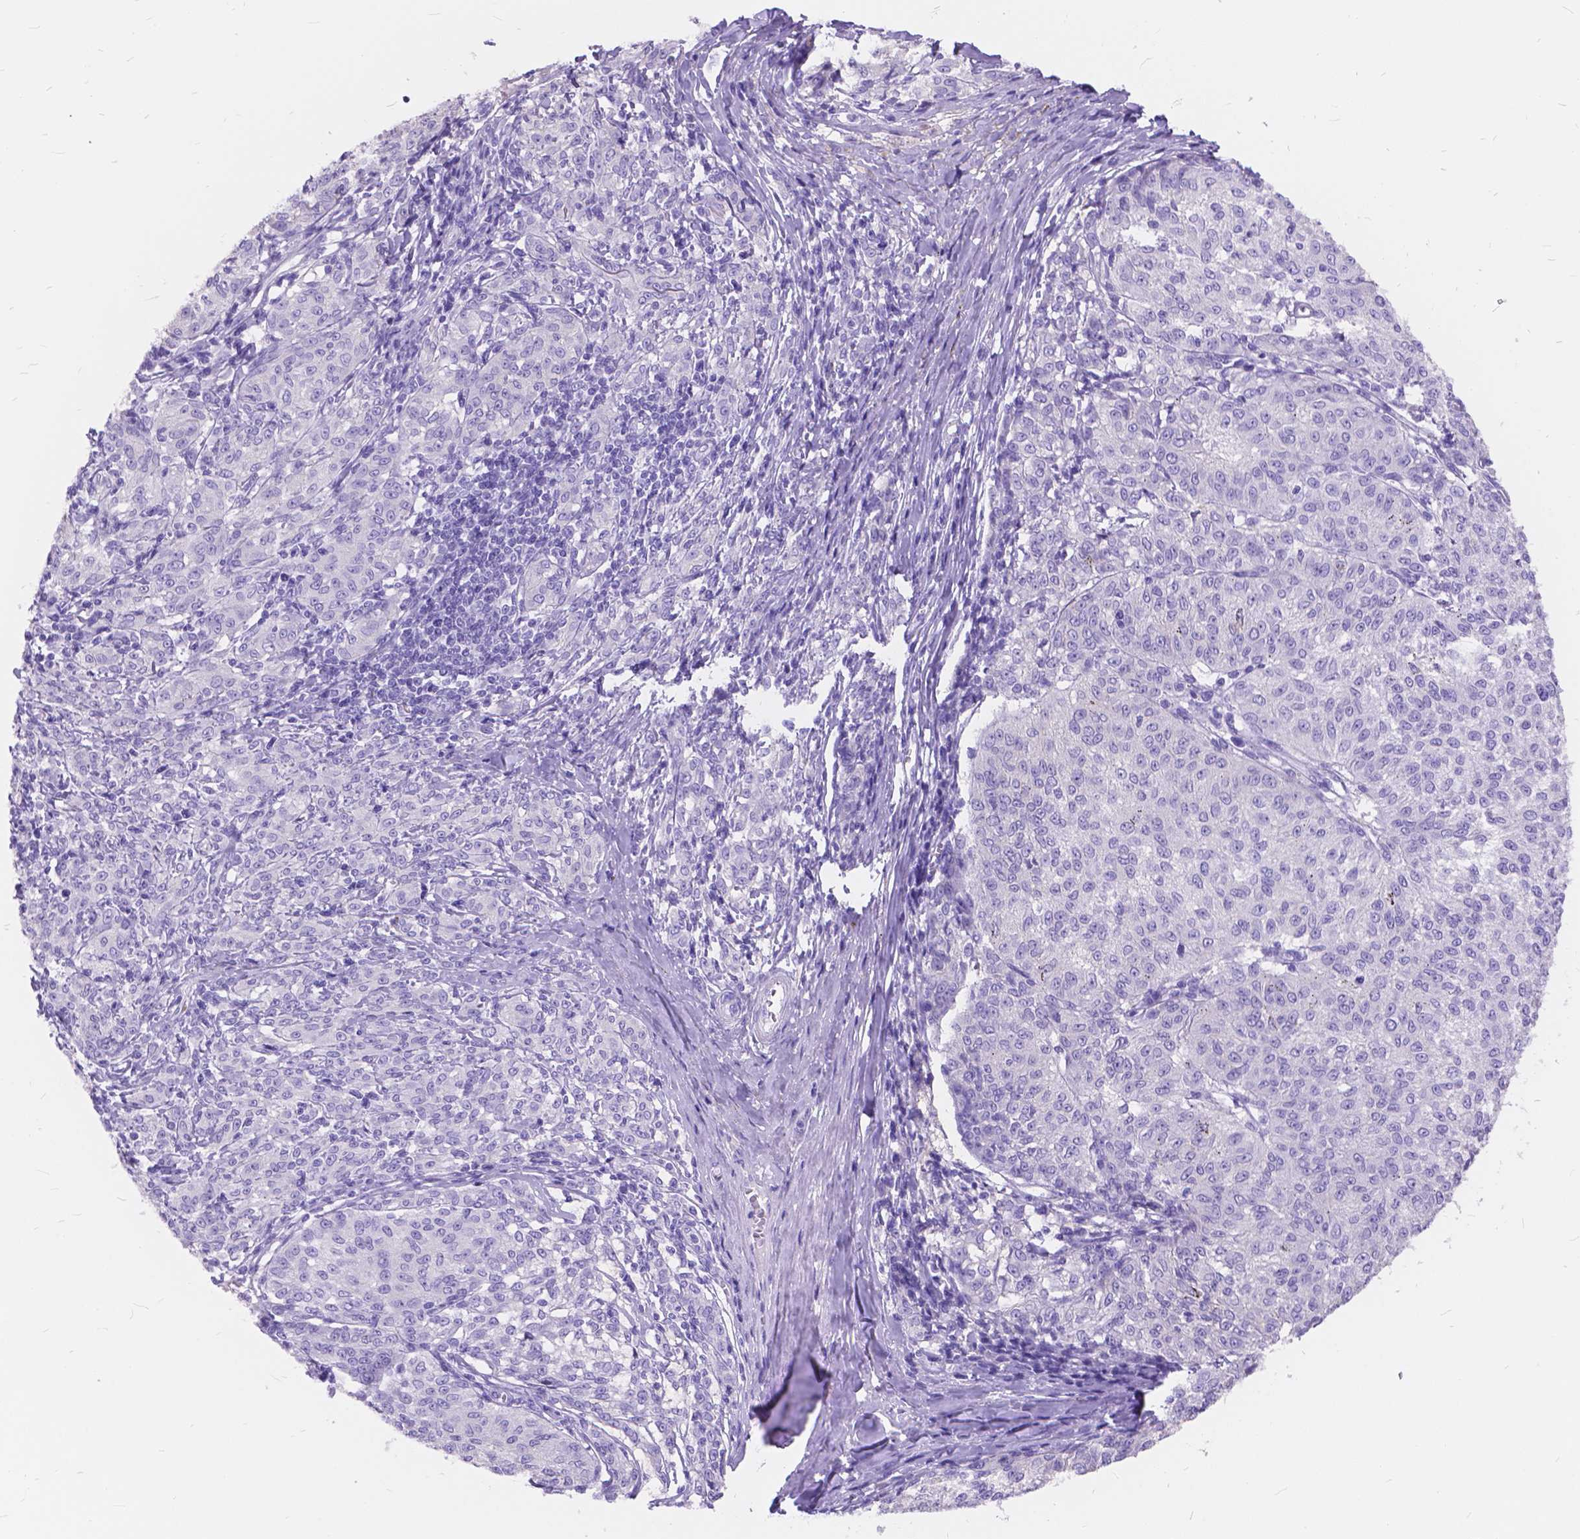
{"staining": {"intensity": "negative", "quantity": "none", "location": "none"}, "tissue": "melanoma", "cell_type": "Tumor cells", "image_type": "cancer", "snomed": [{"axis": "morphology", "description": "Malignant melanoma, NOS"}, {"axis": "topography", "description": "Skin"}], "caption": "An image of melanoma stained for a protein displays no brown staining in tumor cells.", "gene": "FOXL2", "patient": {"sex": "female", "age": 72}}